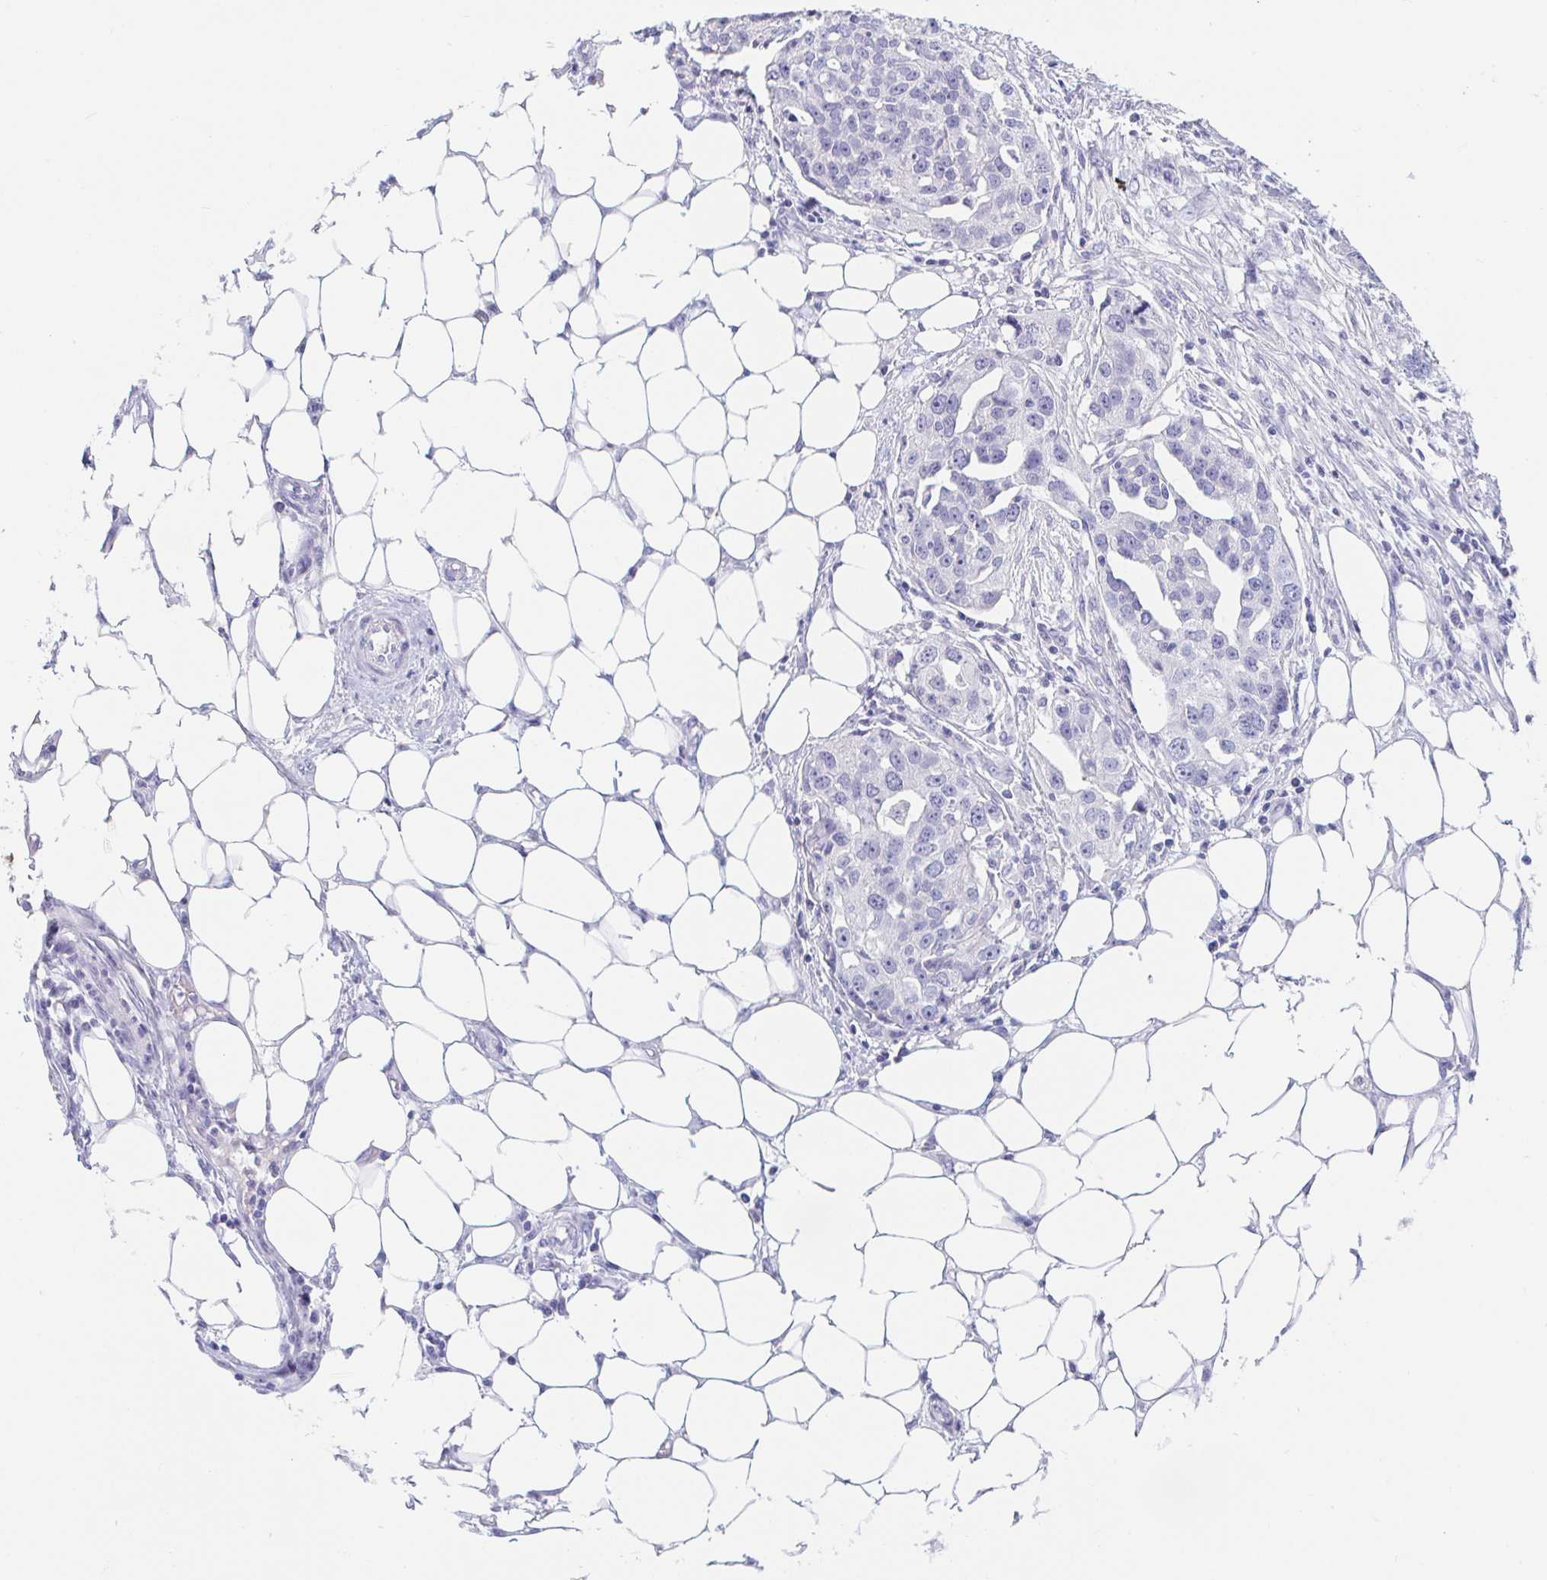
{"staining": {"intensity": "negative", "quantity": "none", "location": "none"}, "tissue": "ovarian cancer", "cell_type": "Tumor cells", "image_type": "cancer", "snomed": [{"axis": "morphology", "description": "Carcinoma, endometroid"}, {"axis": "morphology", "description": "Cystadenocarcinoma, serous, NOS"}, {"axis": "topography", "description": "Ovary"}], "caption": "Tumor cells show no significant staining in ovarian cancer.", "gene": "TEX44", "patient": {"sex": "female", "age": 45}}